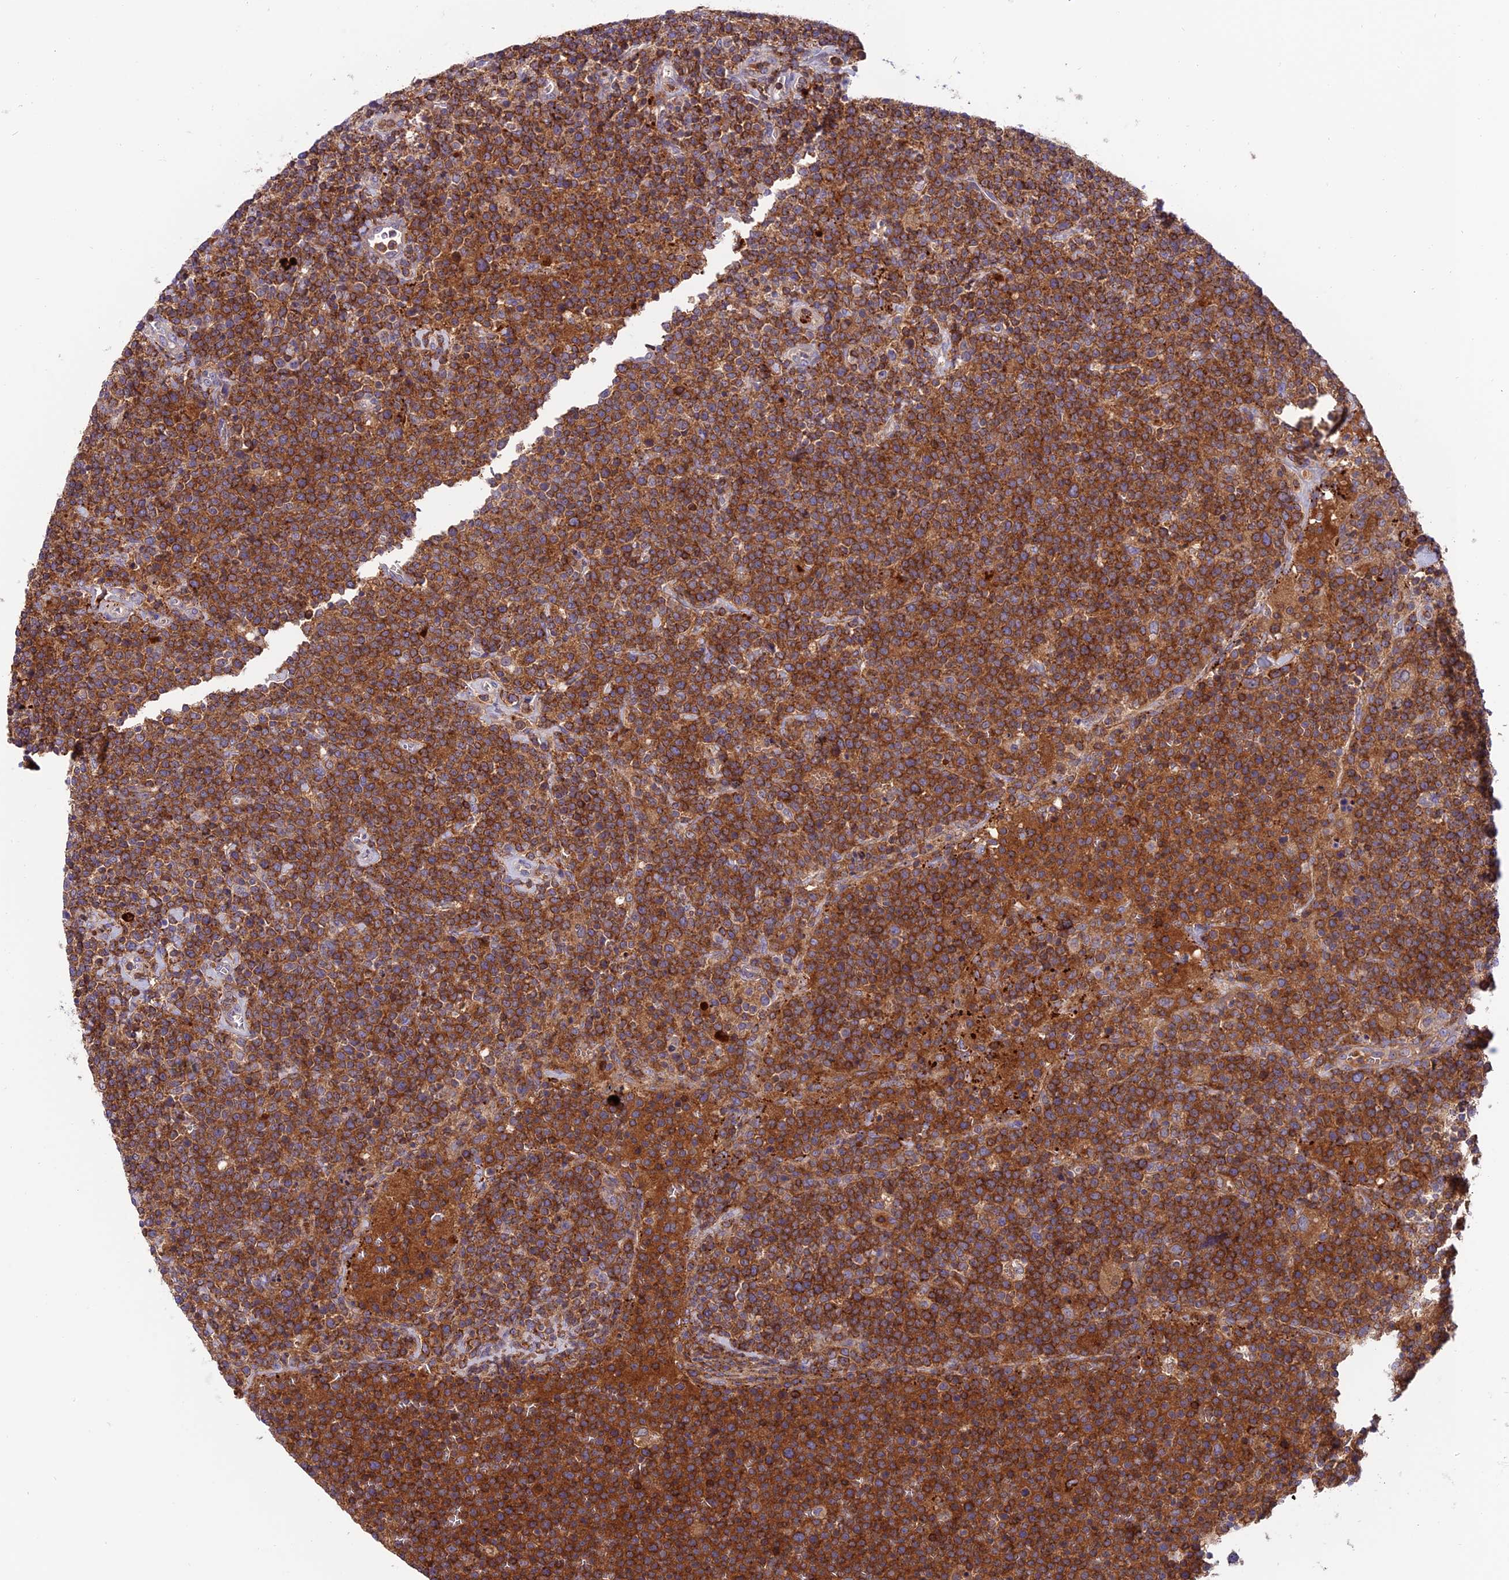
{"staining": {"intensity": "moderate", "quantity": ">75%", "location": "cytoplasmic/membranous"}, "tissue": "lymphoma", "cell_type": "Tumor cells", "image_type": "cancer", "snomed": [{"axis": "morphology", "description": "Malignant lymphoma, non-Hodgkin's type, High grade"}, {"axis": "topography", "description": "Lymph node"}], "caption": "High-magnification brightfield microscopy of lymphoma stained with DAB (brown) and counterstained with hematoxylin (blue). tumor cells exhibit moderate cytoplasmic/membranous staining is identified in about>75% of cells.", "gene": "ARHGEF18", "patient": {"sex": "male", "age": 61}}